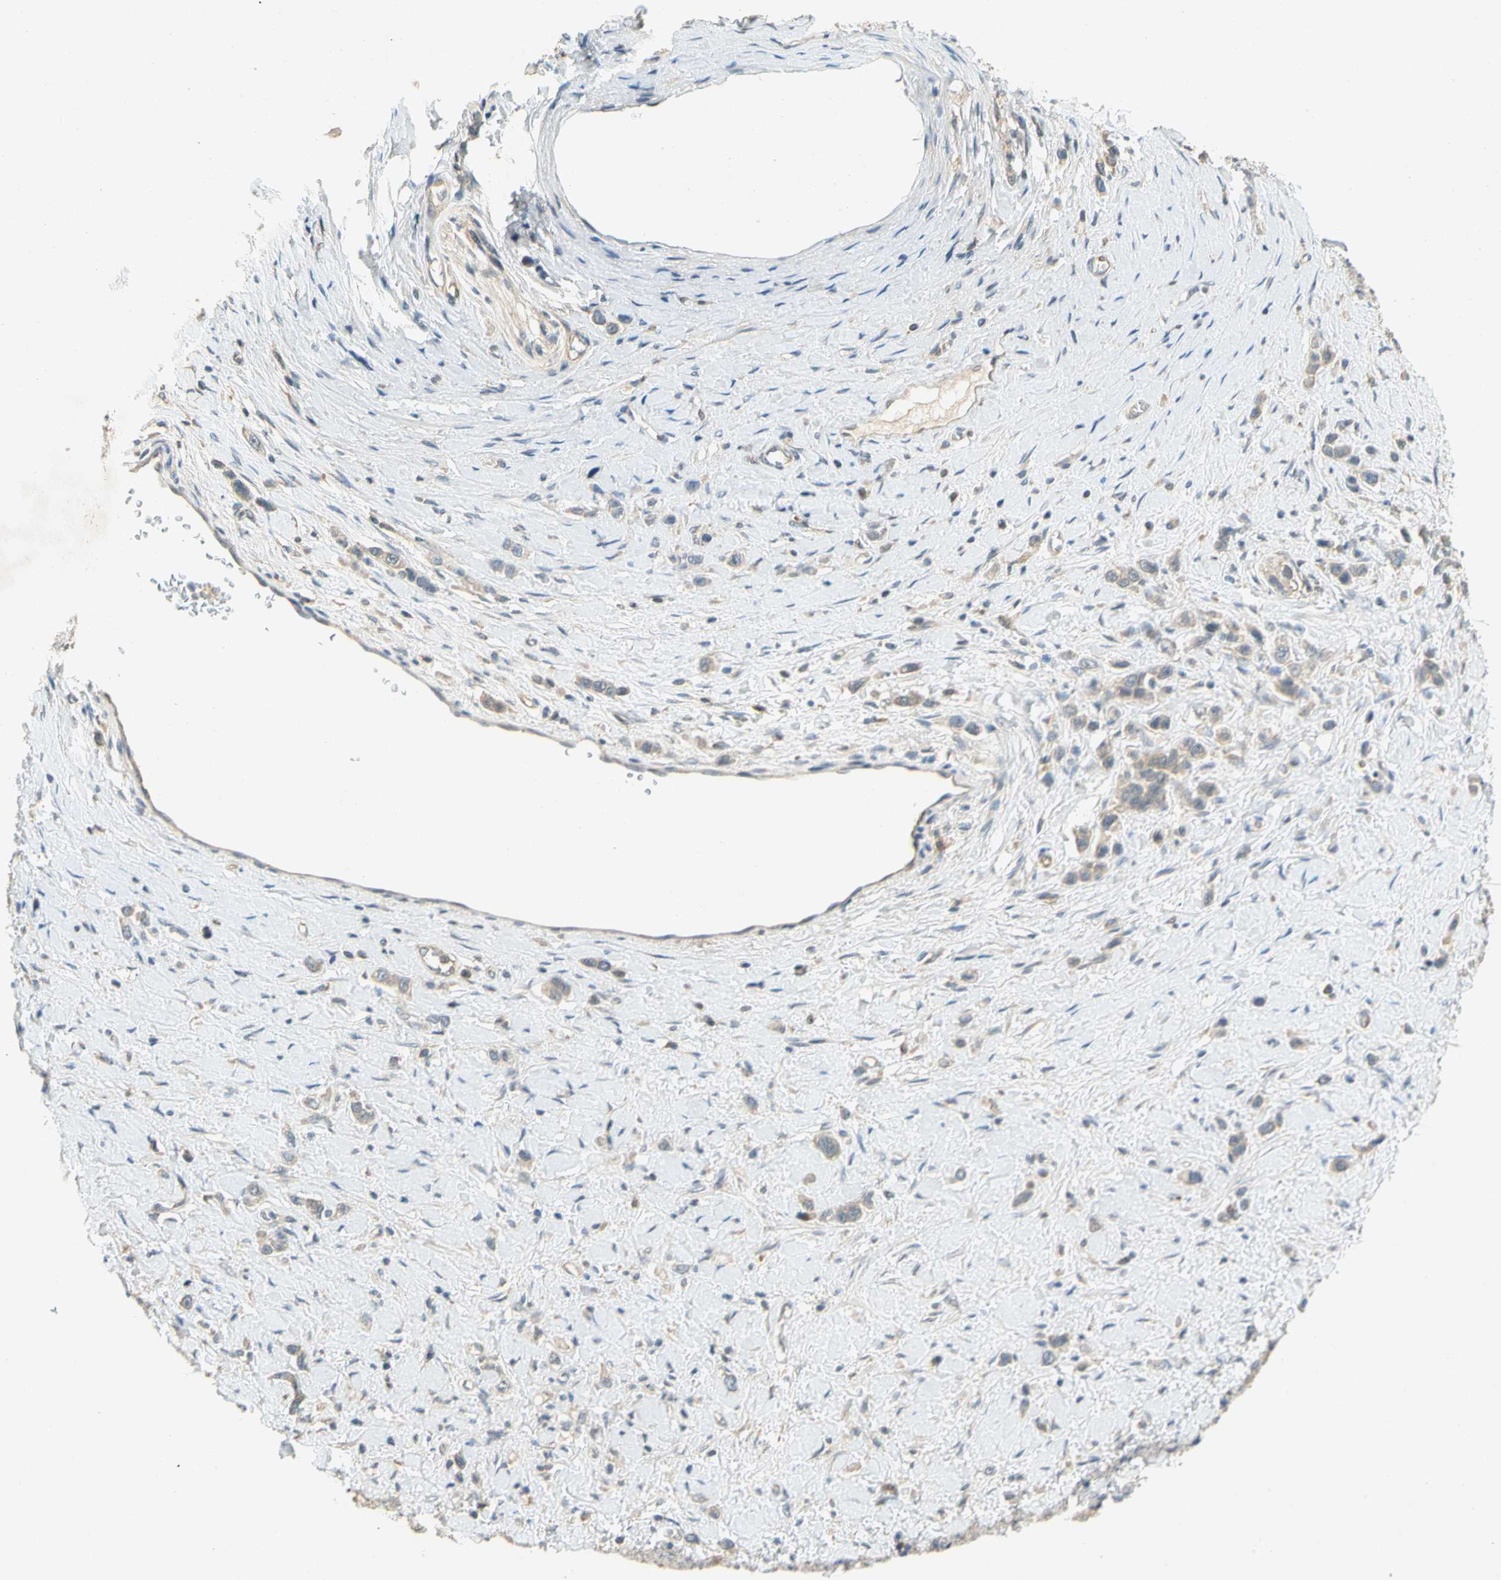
{"staining": {"intensity": "weak", "quantity": ">75%", "location": "cytoplasmic/membranous"}, "tissue": "stomach cancer", "cell_type": "Tumor cells", "image_type": "cancer", "snomed": [{"axis": "morphology", "description": "Normal tissue, NOS"}, {"axis": "morphology", "description": "Adenocarcinoma, NOS"}, {"axis": "topography", "description": "Stomach, upper"}, {"axis": "topography", "description": "Stomach"}], "caption": "DAB immunohistochemical staining of human stomach cancer (adenocarcinoma) reveals weak cytoplasmic/membranous protein expression in approximately >75% of tumor cells. (DAB = brown stain, brightfield microscopy at high magnification).", "gene": "GATD1", "patient": {"sex": "female", "age": 65}}